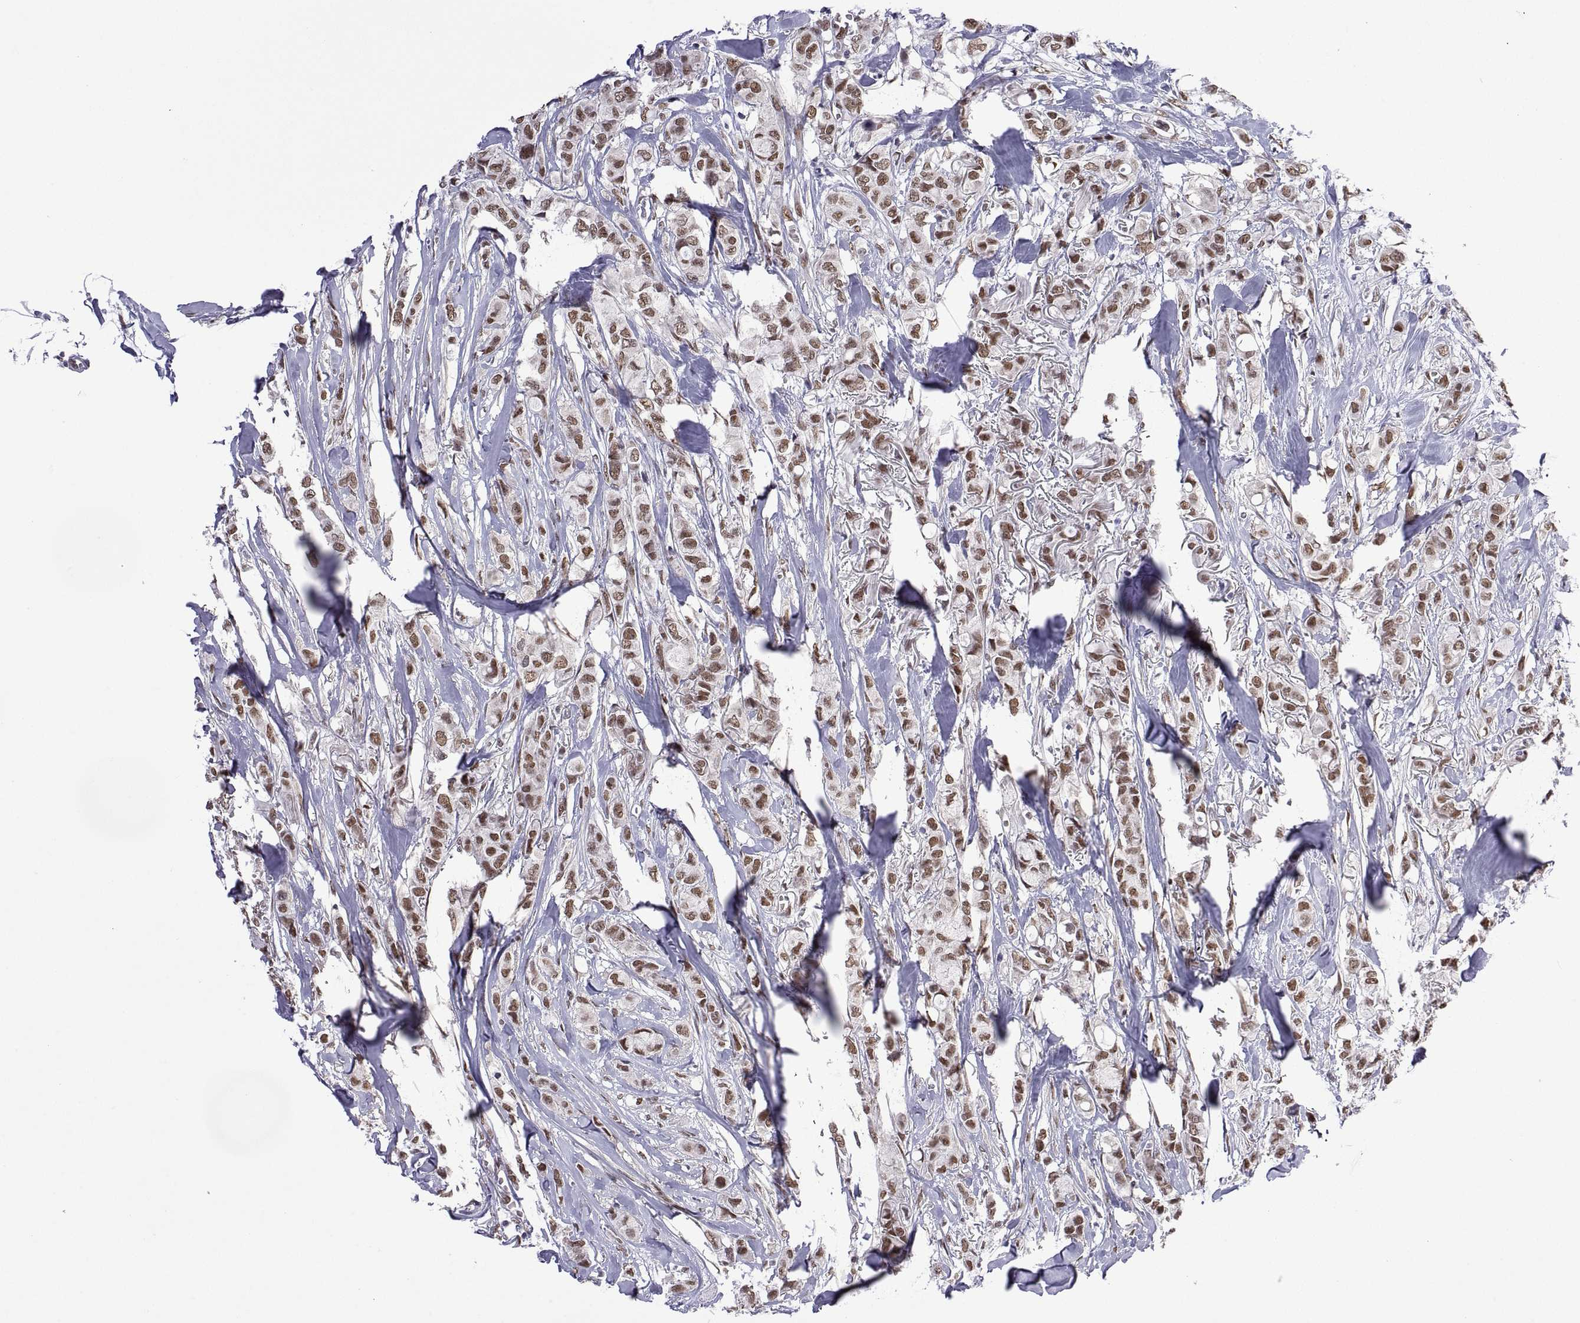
{"staining": {"intensity": "moderate", "quantity": ">75%", "location": "nuclear"}, "tissue": "breast cancer", "cell_type": "Tumor cells", "image_type": "cancer", "snomed": [{"axis": "morphology", "description": "Duct carcinoma"}, {"axis": "topography", "description": "Breast"}], "caption": "A high-resolution image shows immunohistochemistry (IHC) staining of infiltrating ductal carcinoma (breast), which demonstrates moderate nuclear staining in about >75% of tumor cells. Nuclei are stained in blue.", "gene": "NR4A1", "patient": {"sex": "female", "age": 85}}